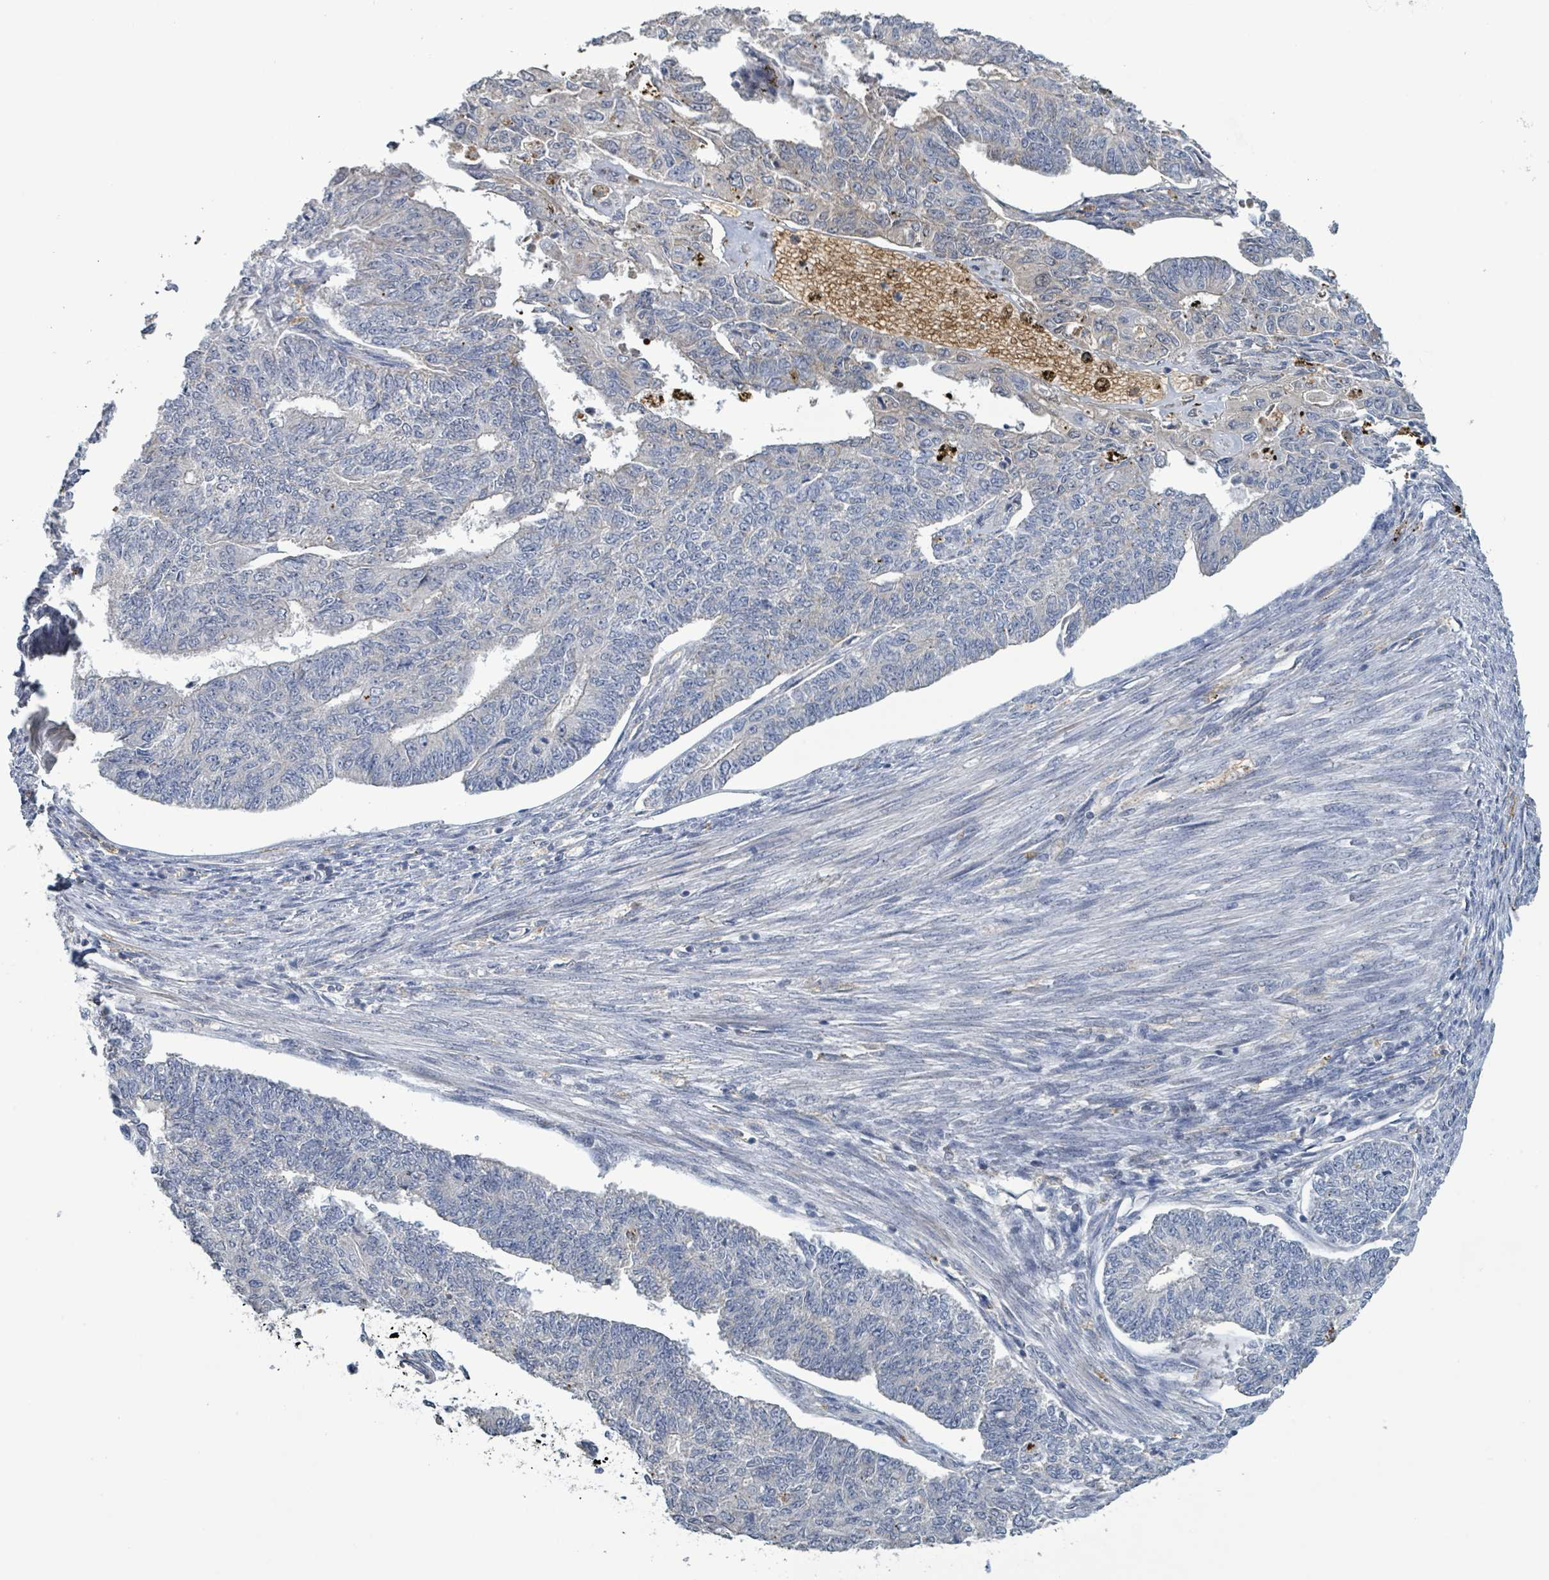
{"staining": {"intensity": "negative", "quantity": "none", "location": "none"}, "tissue": "endometrial cancer", "cell_type": "Tumor cells", "image_type": "cancer", "snomed": [{"axis": "morphology", "description": "Adenocarcinoma, NOS"}, {"axis": "topography", "description": "Endometrium"}], "caption": "An immunohistochemistry image of endometrial adenocarcinoma is shown. There is no staining in tumor cells of endometrial adenocarcinoma.", "gene": "SEBOX", "patient": {"sex": "female", "age": 32}}